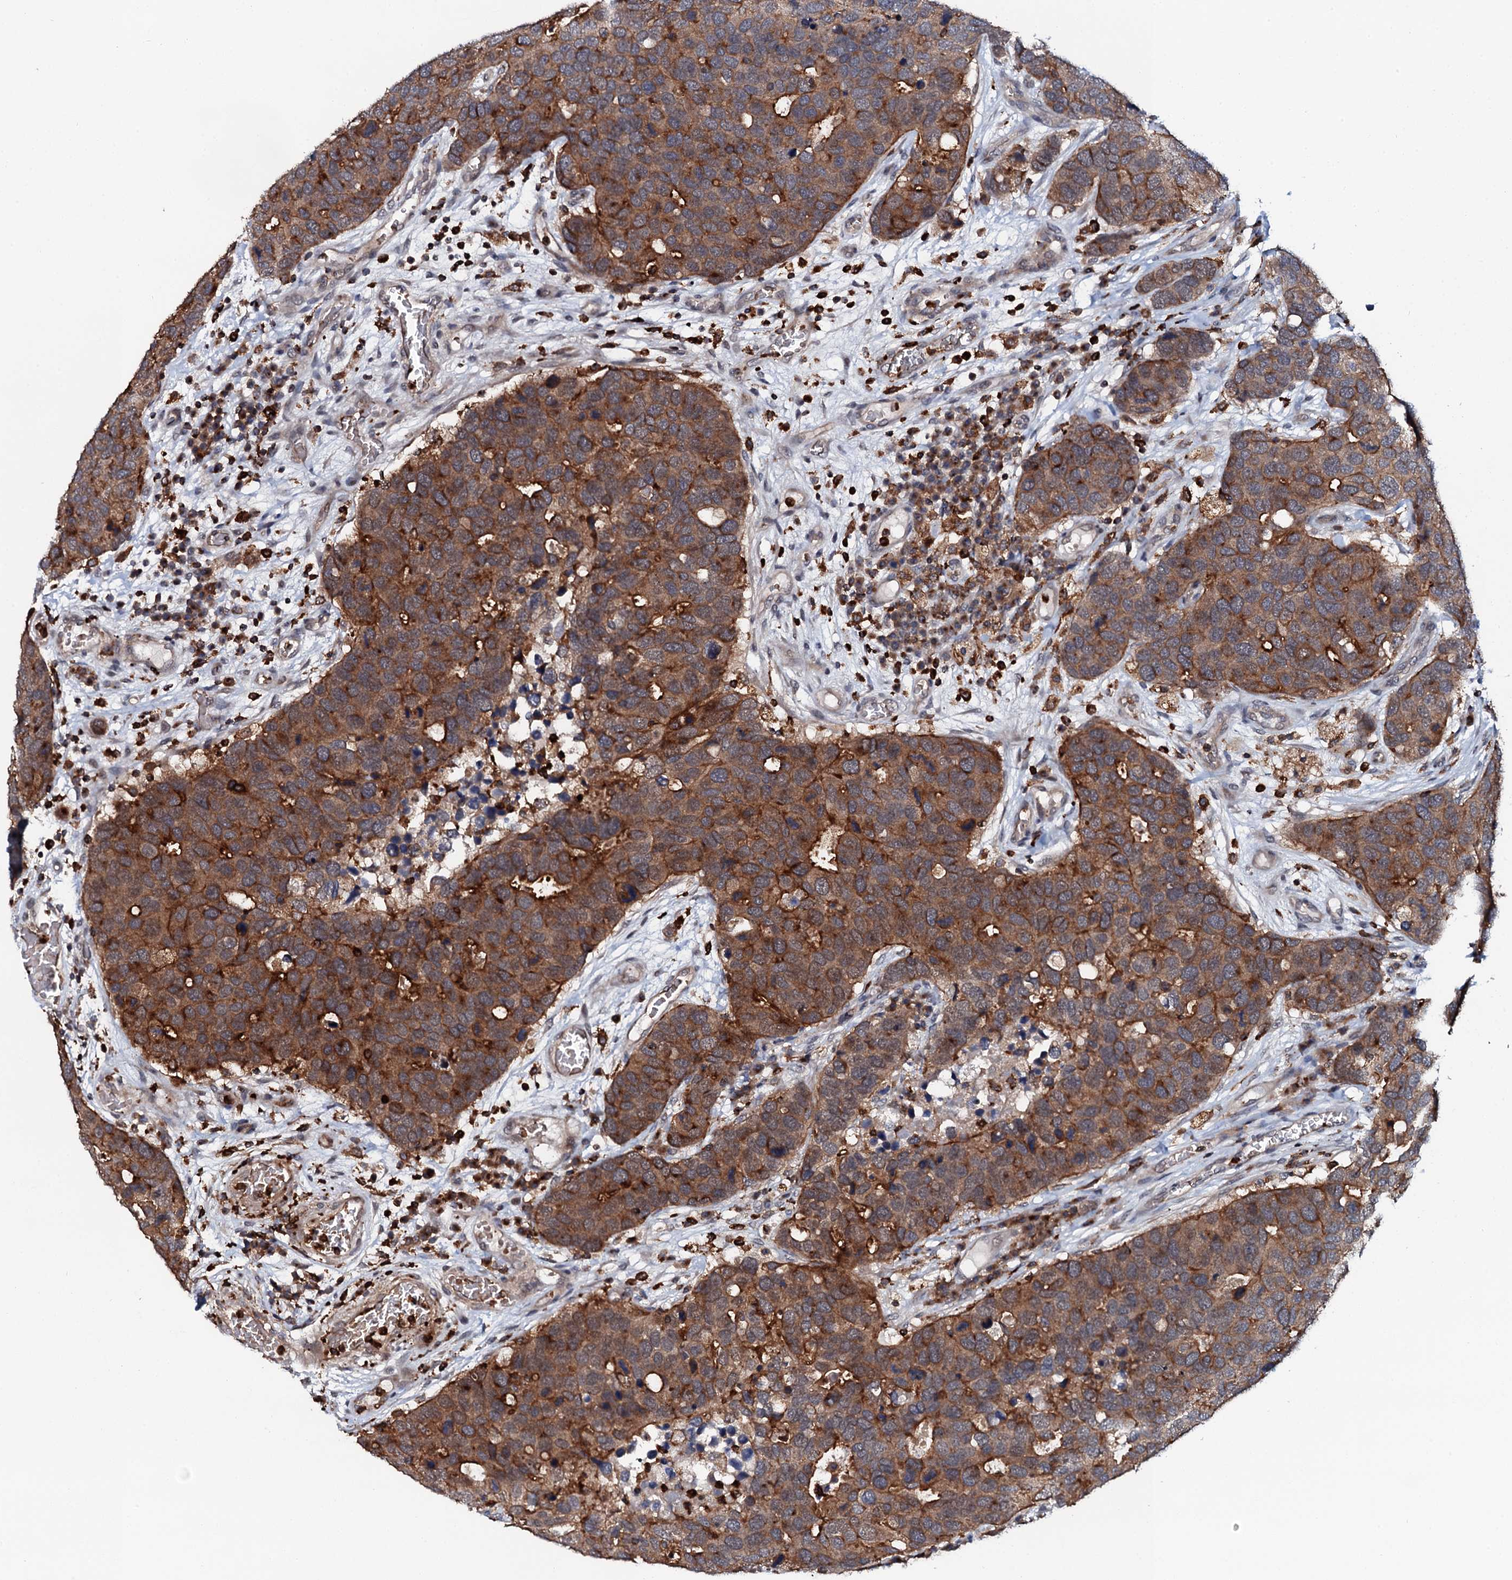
{"staining": {"intensity": "strong", "quantity": "25%-75%", "location": "cytoplasmic/membranous"}, "tissue": "breast cancer", "cell_type": "Tumor cells", "image_type": "cancer", "snomed": [{"axis": "morphology", "description": "Duct carcinoma"}, {"axis": "topography", "description": "Breast"}], "caption": "Human breast cancer (invasive ductal carcinoma) stained with a brown dye reveals strong cytoplasmic/membranous positive staining in about 25%-75% of tumor cells.", "gene": "VAMP8", "patient": {"sex": "female", "age": 83}}